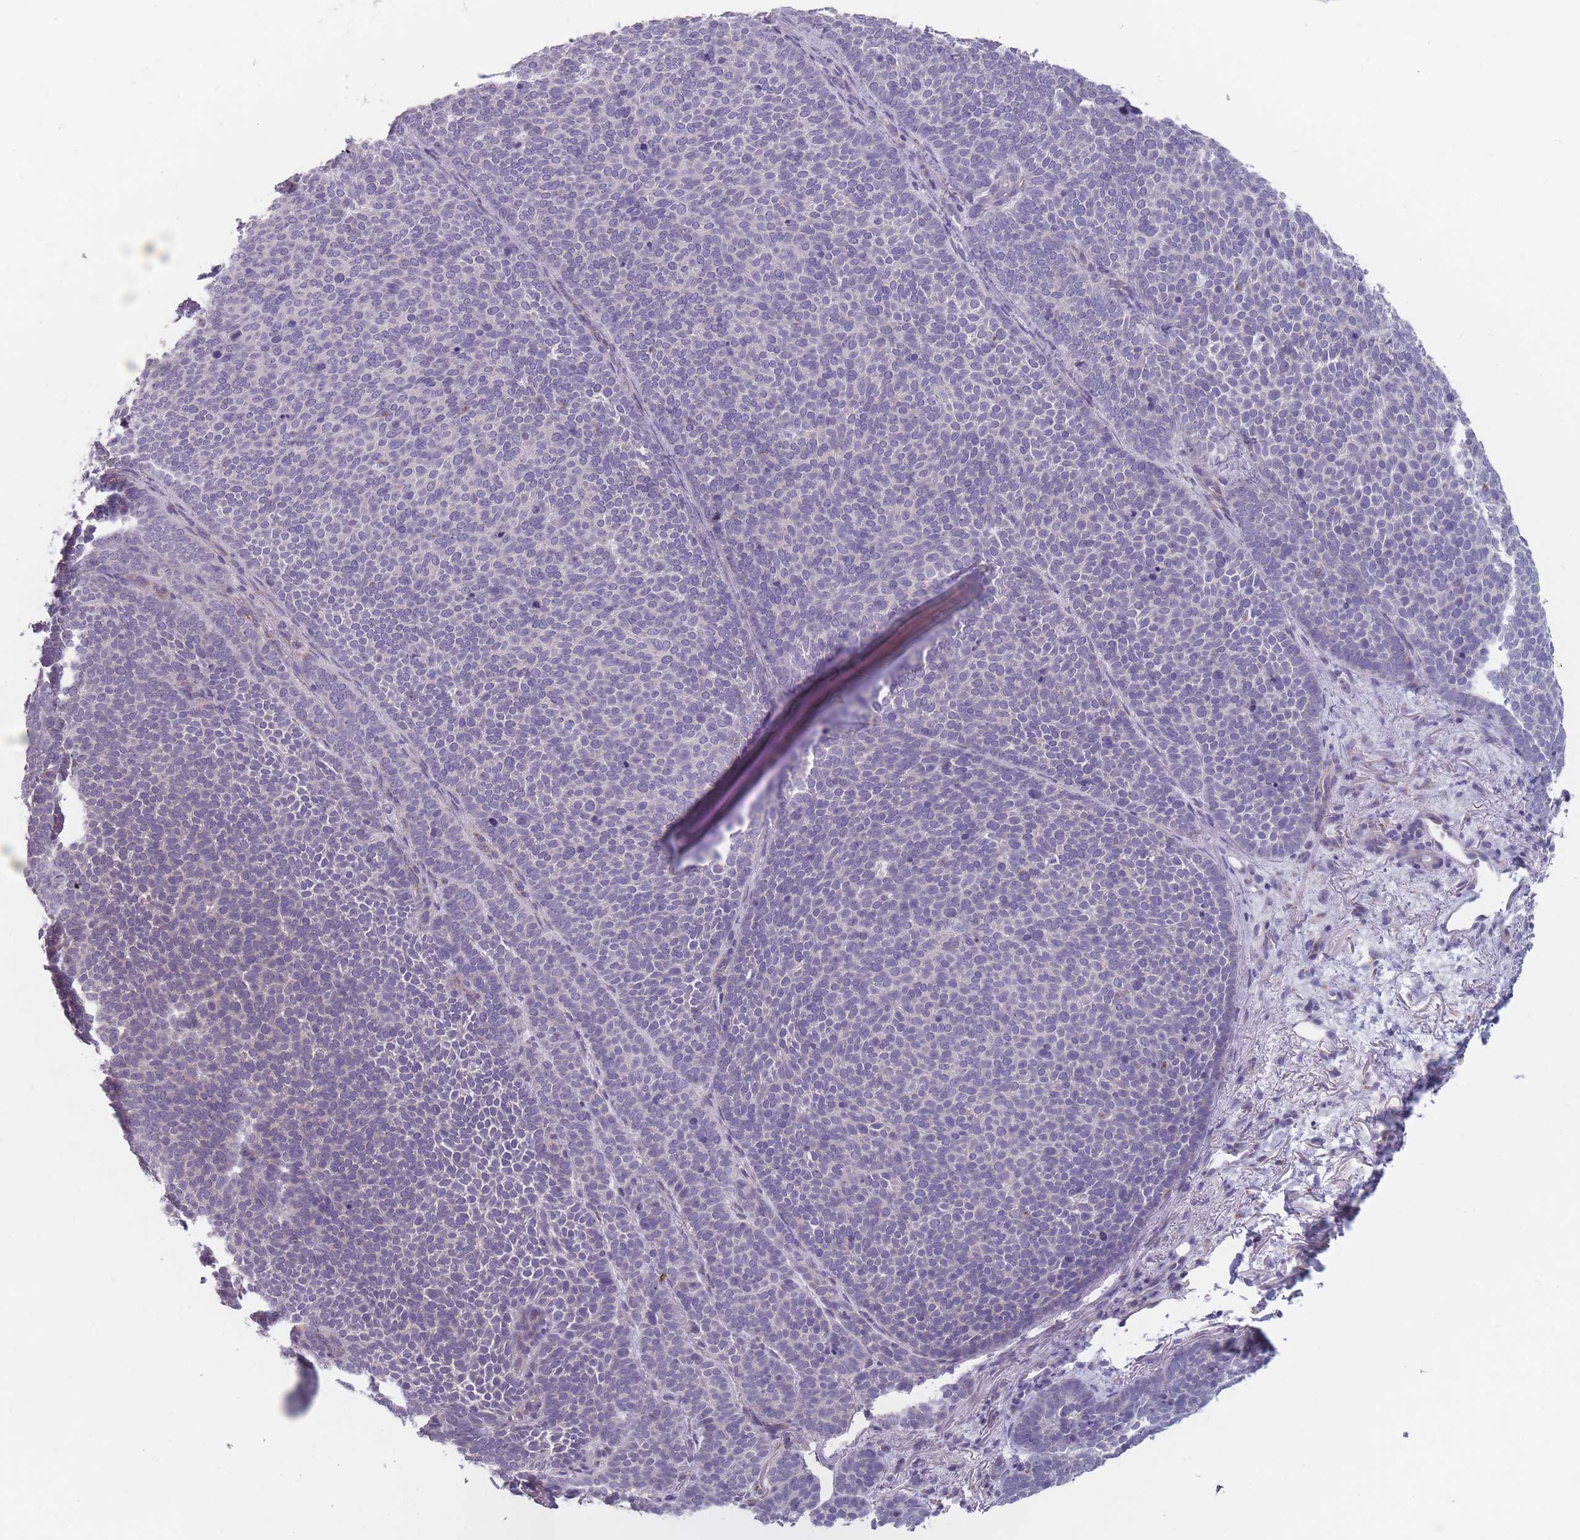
{"staining": {"intensity": "negative", "quantity": "none", "location": "none"}, "tissue": "skin cancer", "cell_type": "Tumor cells", "image_type": "cancer", "snomed": [{"axis": "morphology", "description": "Basal cell carcinoma"}, {"axis": "topography", "description": "Skin"}], "caption": "This is an immunohistochemistry (IHC) image of human skin cancer. There is no expression in tumor cells.", "gene": "AKAIN1", "patient": {"sex": "female", "age": 77}}